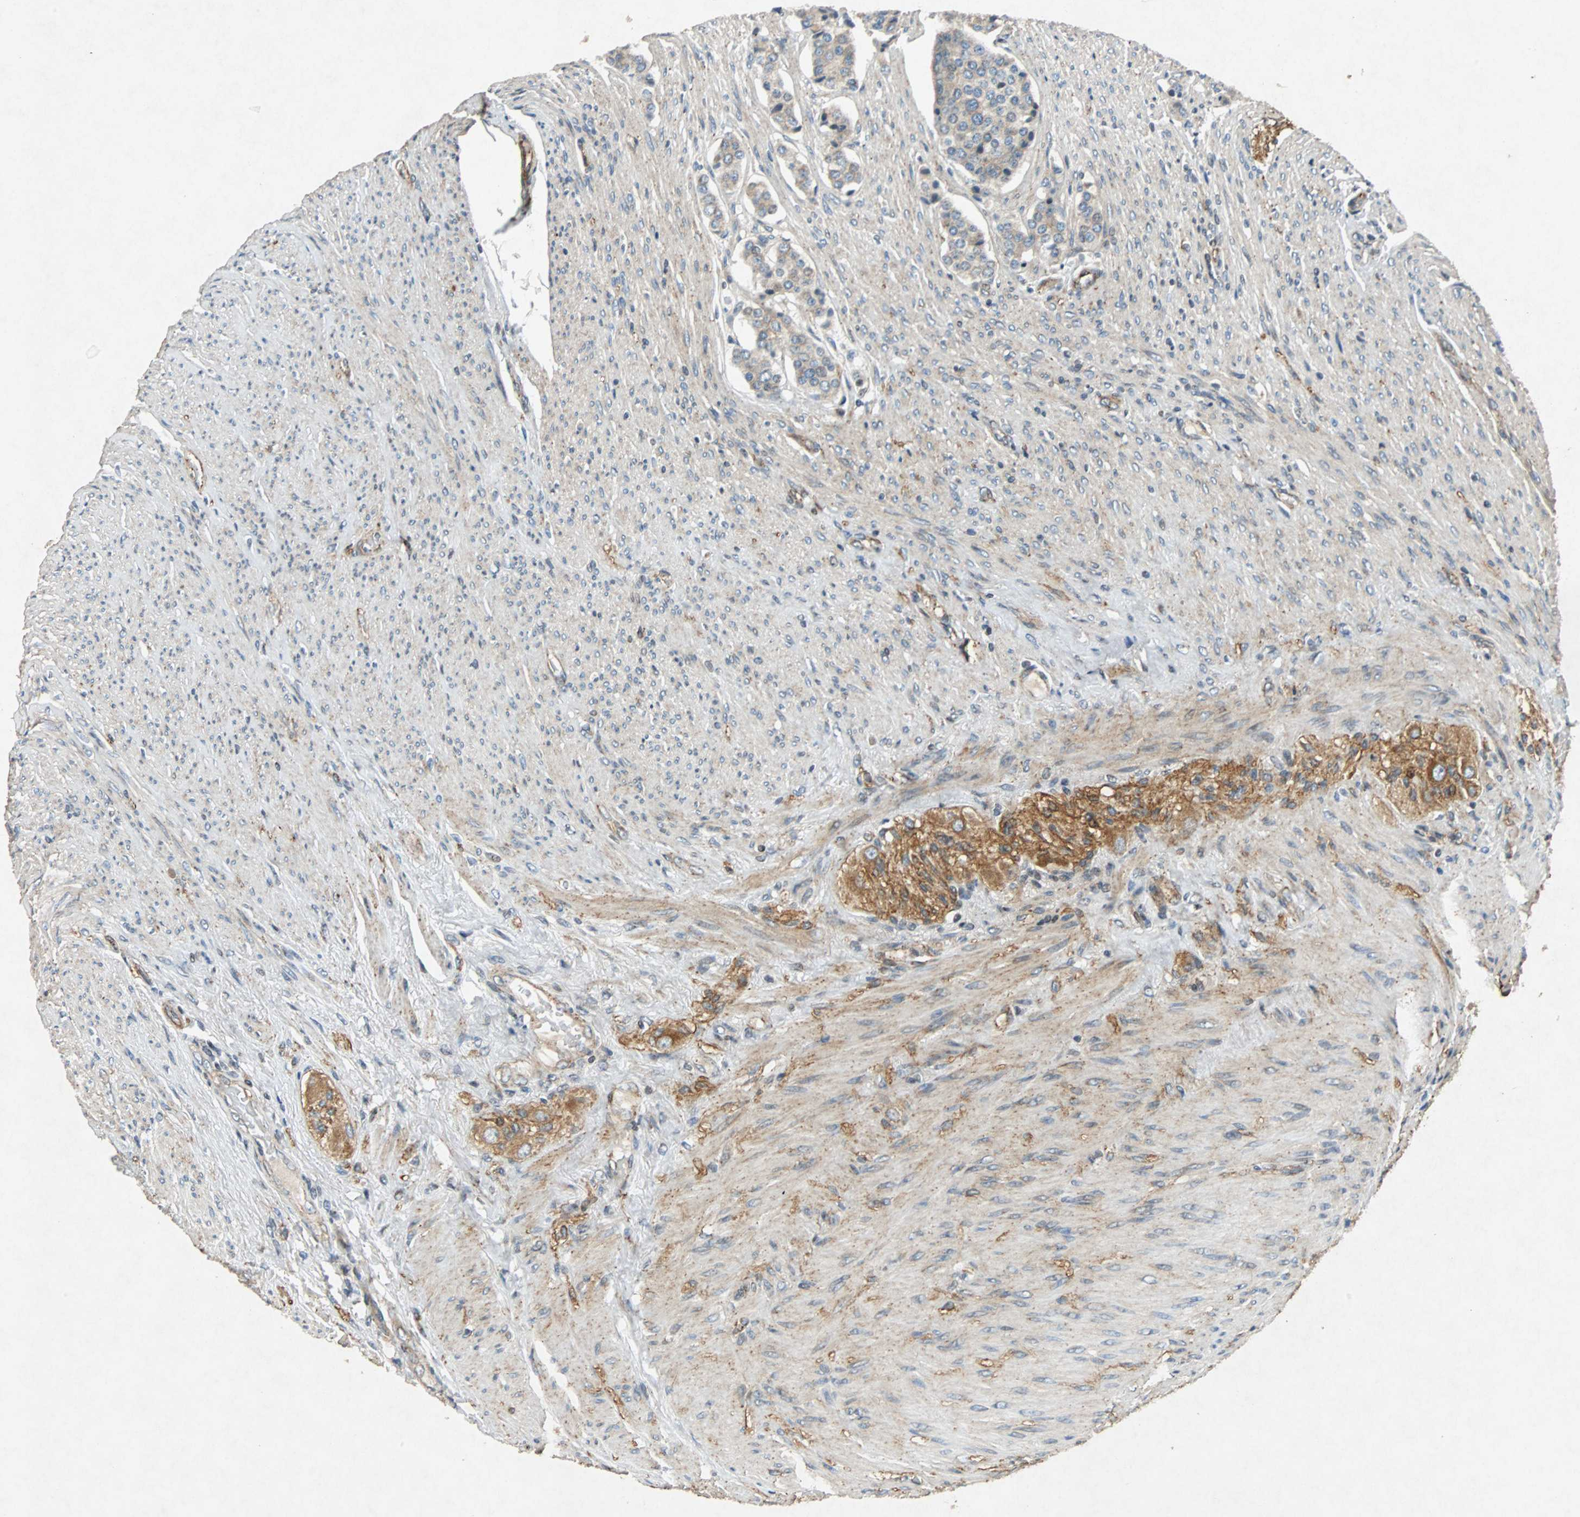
{"staining": {"intensity": "moderate", "quantity": ">75%", "location": "cytoplasmic/membranous"}, "tissue": "carcinoid", "cell_type": "Tumor cells", "image_type": "cancer", "snomed": [{"axis": "morphology", "description": "Carcinoid, malignant, NOS"}, {"axis": "topography", "description": "Colon"}], "caption": "Carcinoid stained with IHC demonstrates moderate cytoplasmic/membranous positivity in approximately >75% of tumor cells. Immunohistochemistry (ihc) stains the protein of interest in brown and the nuclei are stained blue.", "gene": "TUBA4A", "patient": {"sex": "female", "age": 61}}